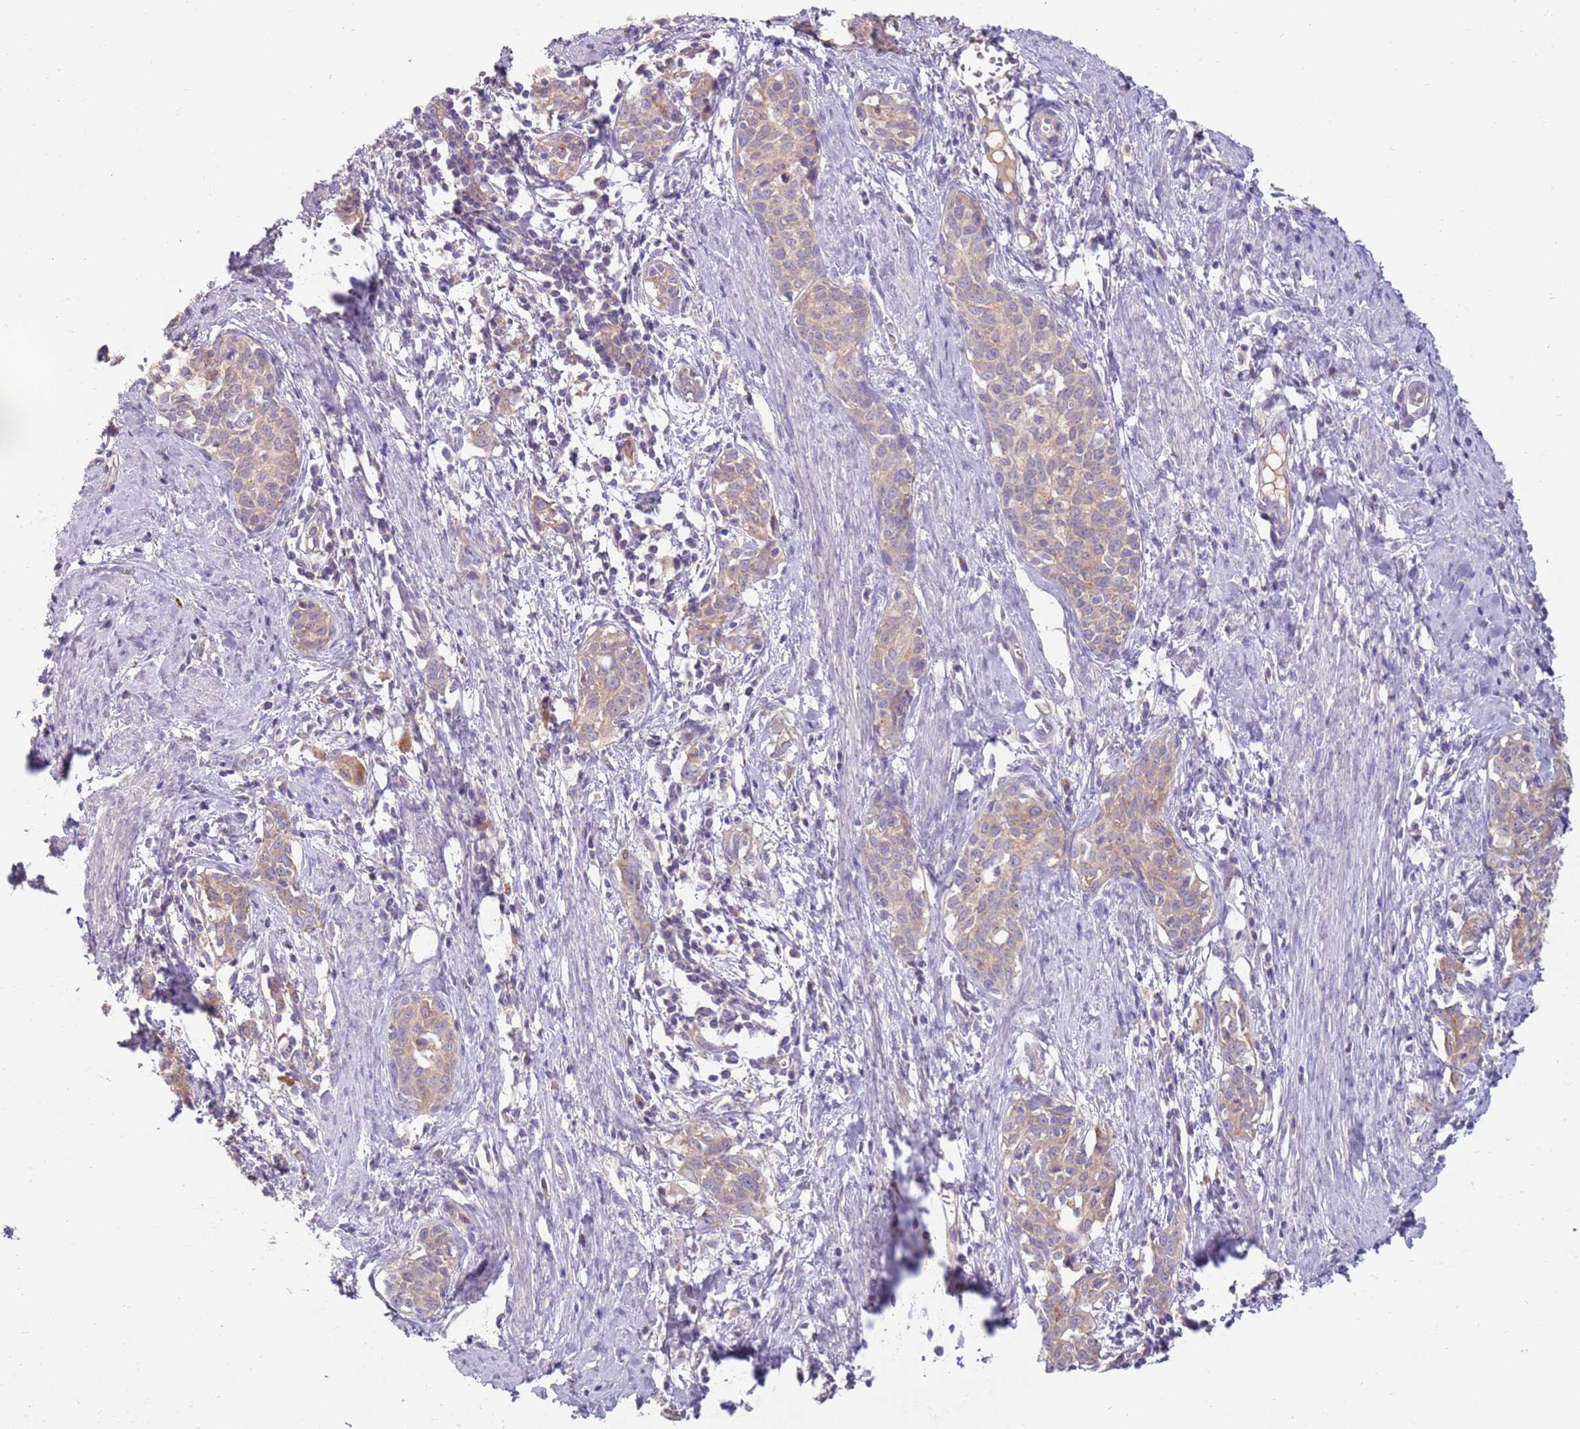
{"staining": {"intensity": "weak", "quantity": ">75%", "location": "cytoplasmic/membranous"}, "tissue": "cervical cancer", "cell_type": "Tumor cells", "image_type": "cancer", "snomed": [{"axis": "morphology", "description": "Squamous cell carcinoma, NOS"}, {"axis": "topography", "description": "Cervix"}], "caption": "A brown stain shows weak cytoplasmic/membranous positivity of a protein in human cervical squamous cell carcinoma tumor cells.", "gene": "SLC44A4", "patient": {"sex": "female", "age": 52}}